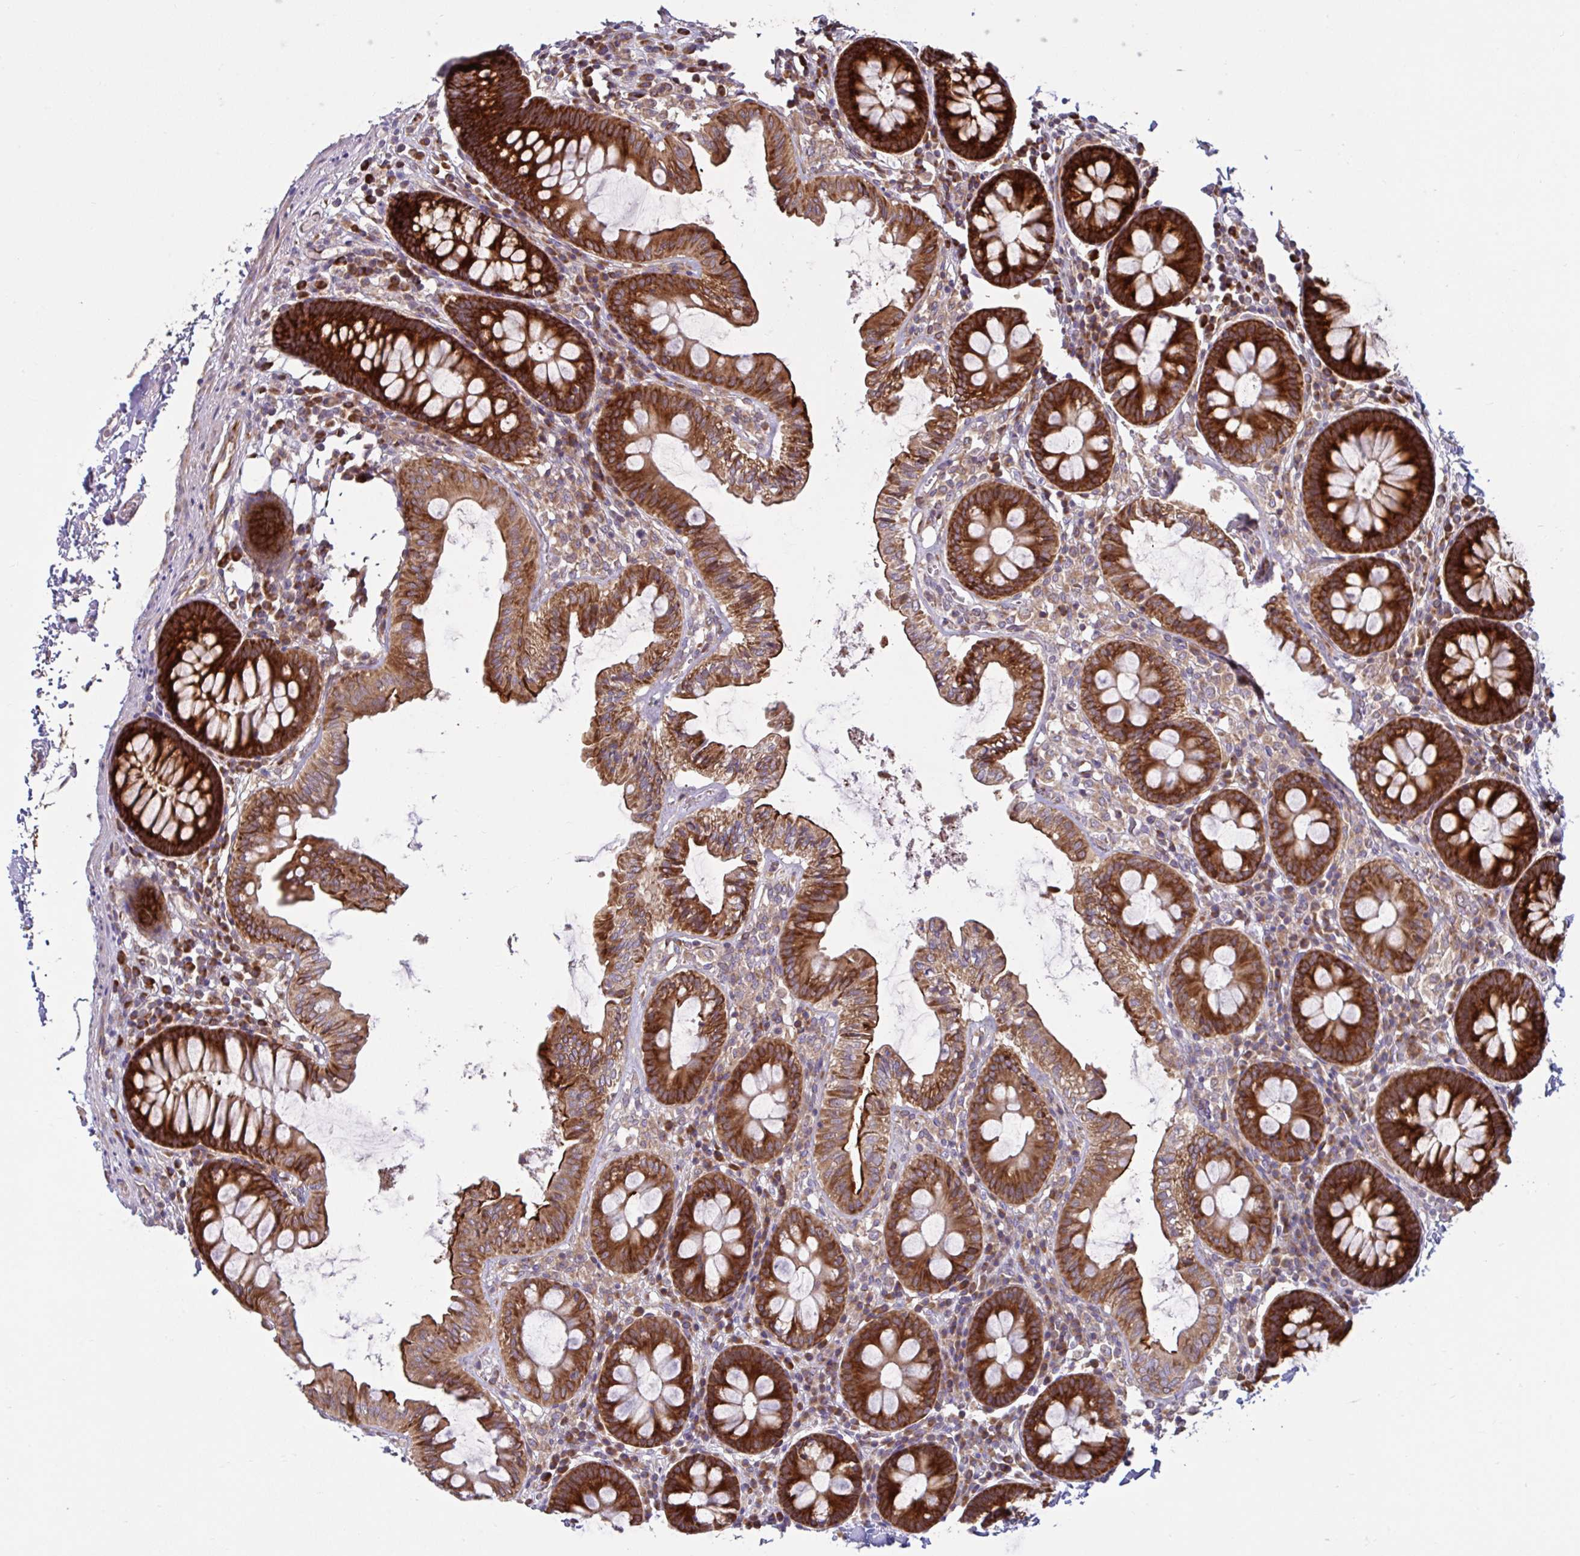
{"staining": {"intensity": "moderate", "quantity": ">75%", "location": "cytoplasmic/membranous"}, "tissue": "colon", "cell_type": "Endothelial cells", "image_type": "normal", "snomed": [{"axis": "morphology", "description": "Normal tissue, NOS"}, {"axis": "topography", "description": "Colon"}, {"axis": "topography", "description": "Peripheral nerve tissue"}], "caption": "Immunohistochemistry (IHC) of unremarkable human colon shows medium levels of moderate cytoplasmic/membranous expression in approximately >75% of endothelial cells. (brown staining indicates protein expression, while blue staining denotes nuclei).", "gene": "NTPCR", "patient": {"sex": "male", "age": 84}}